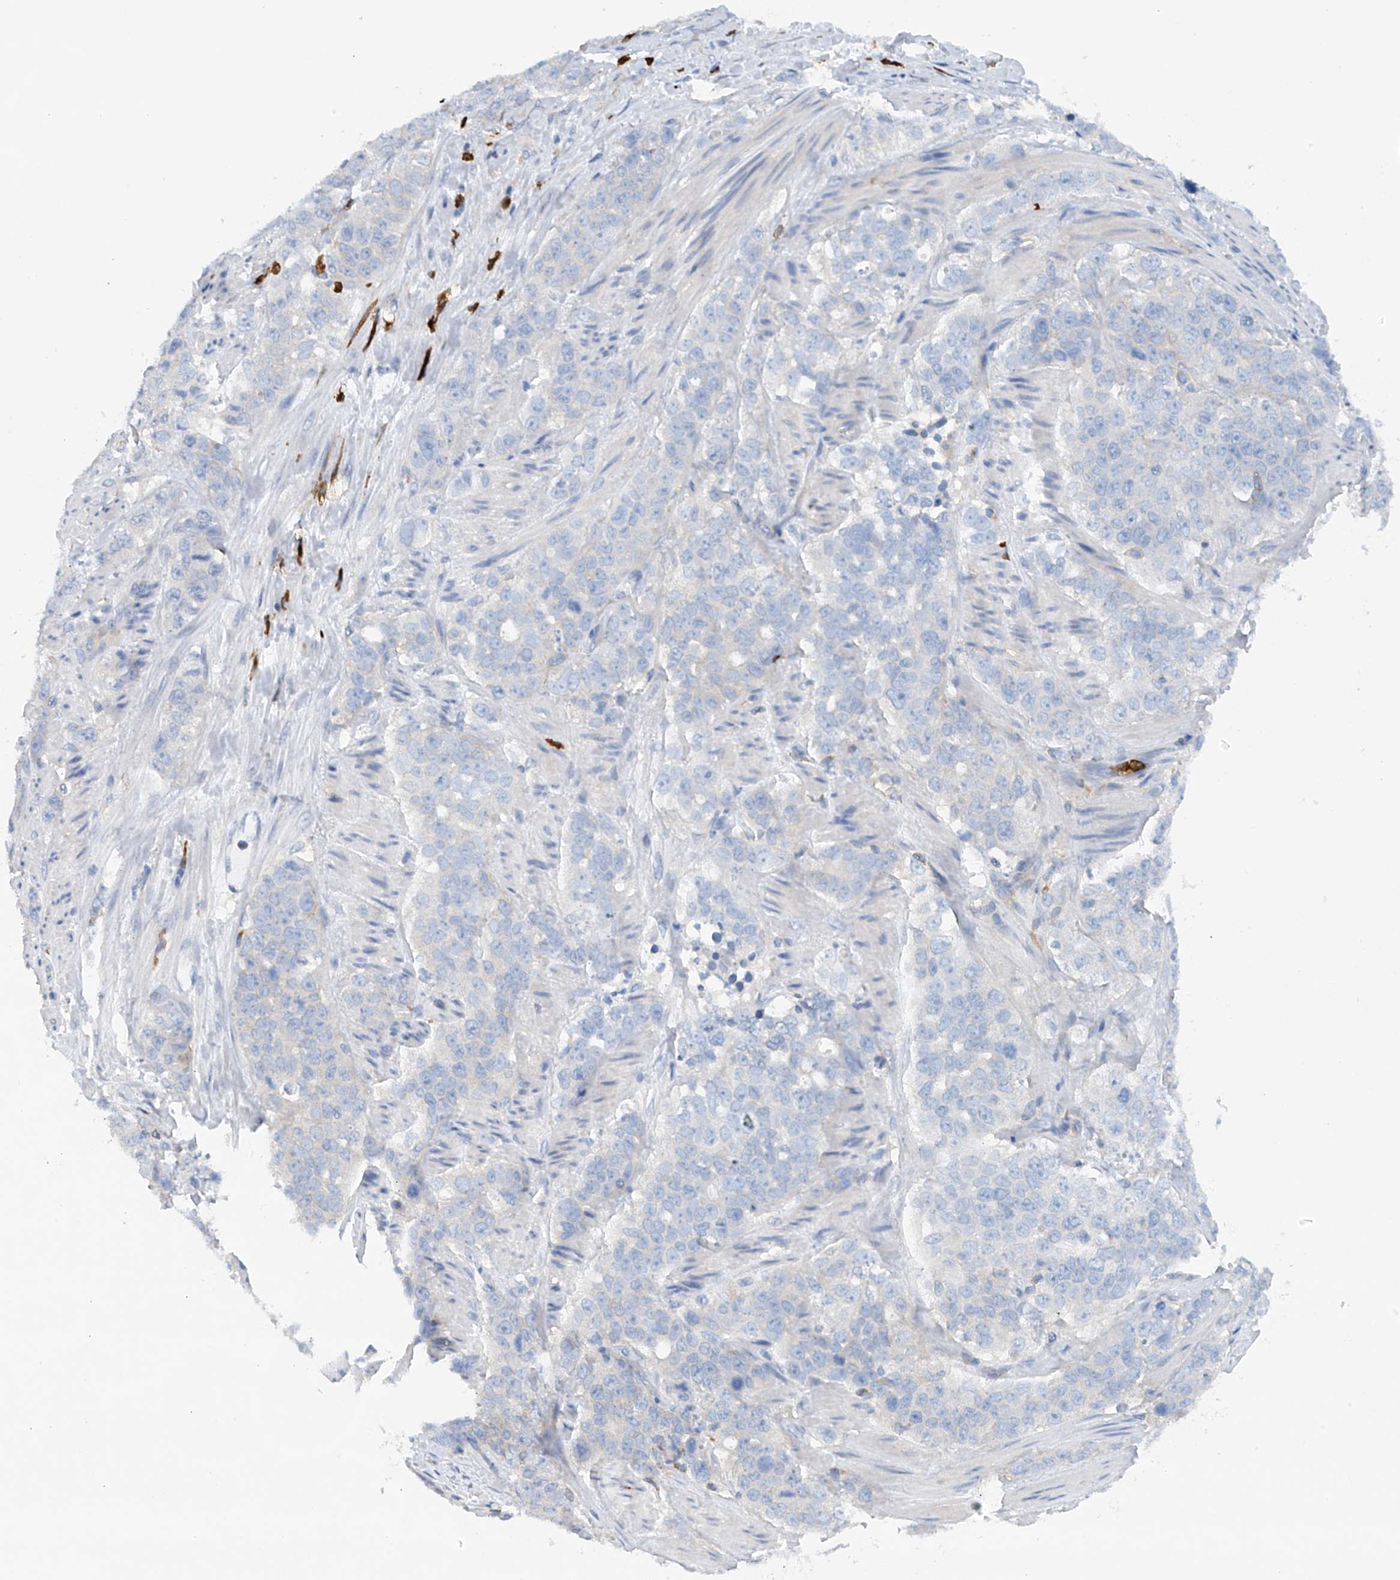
{"staining": {"intensity": "negative", "quantity": "none", "location": "none"}, "tissue": "stomach cancer", "cell_type": "Tumor cells", "image_type": "cancer", "snomed": [{"axis": "morphology", "description": "Adenocarcinoma, NOS"}, {"axis": "topography", "description": "Stomach"}], "caption": "Immunohistochemistry (IHC) photomicrograph of neoplastic tissue: adenocarcinoma (stomach) stained with DAB (3,3'-diaminobenzidine) shows no significant protein staining in tumor cells.", "gene": "PHACTR2", "patient": {"sex": "male", "age": 48}}